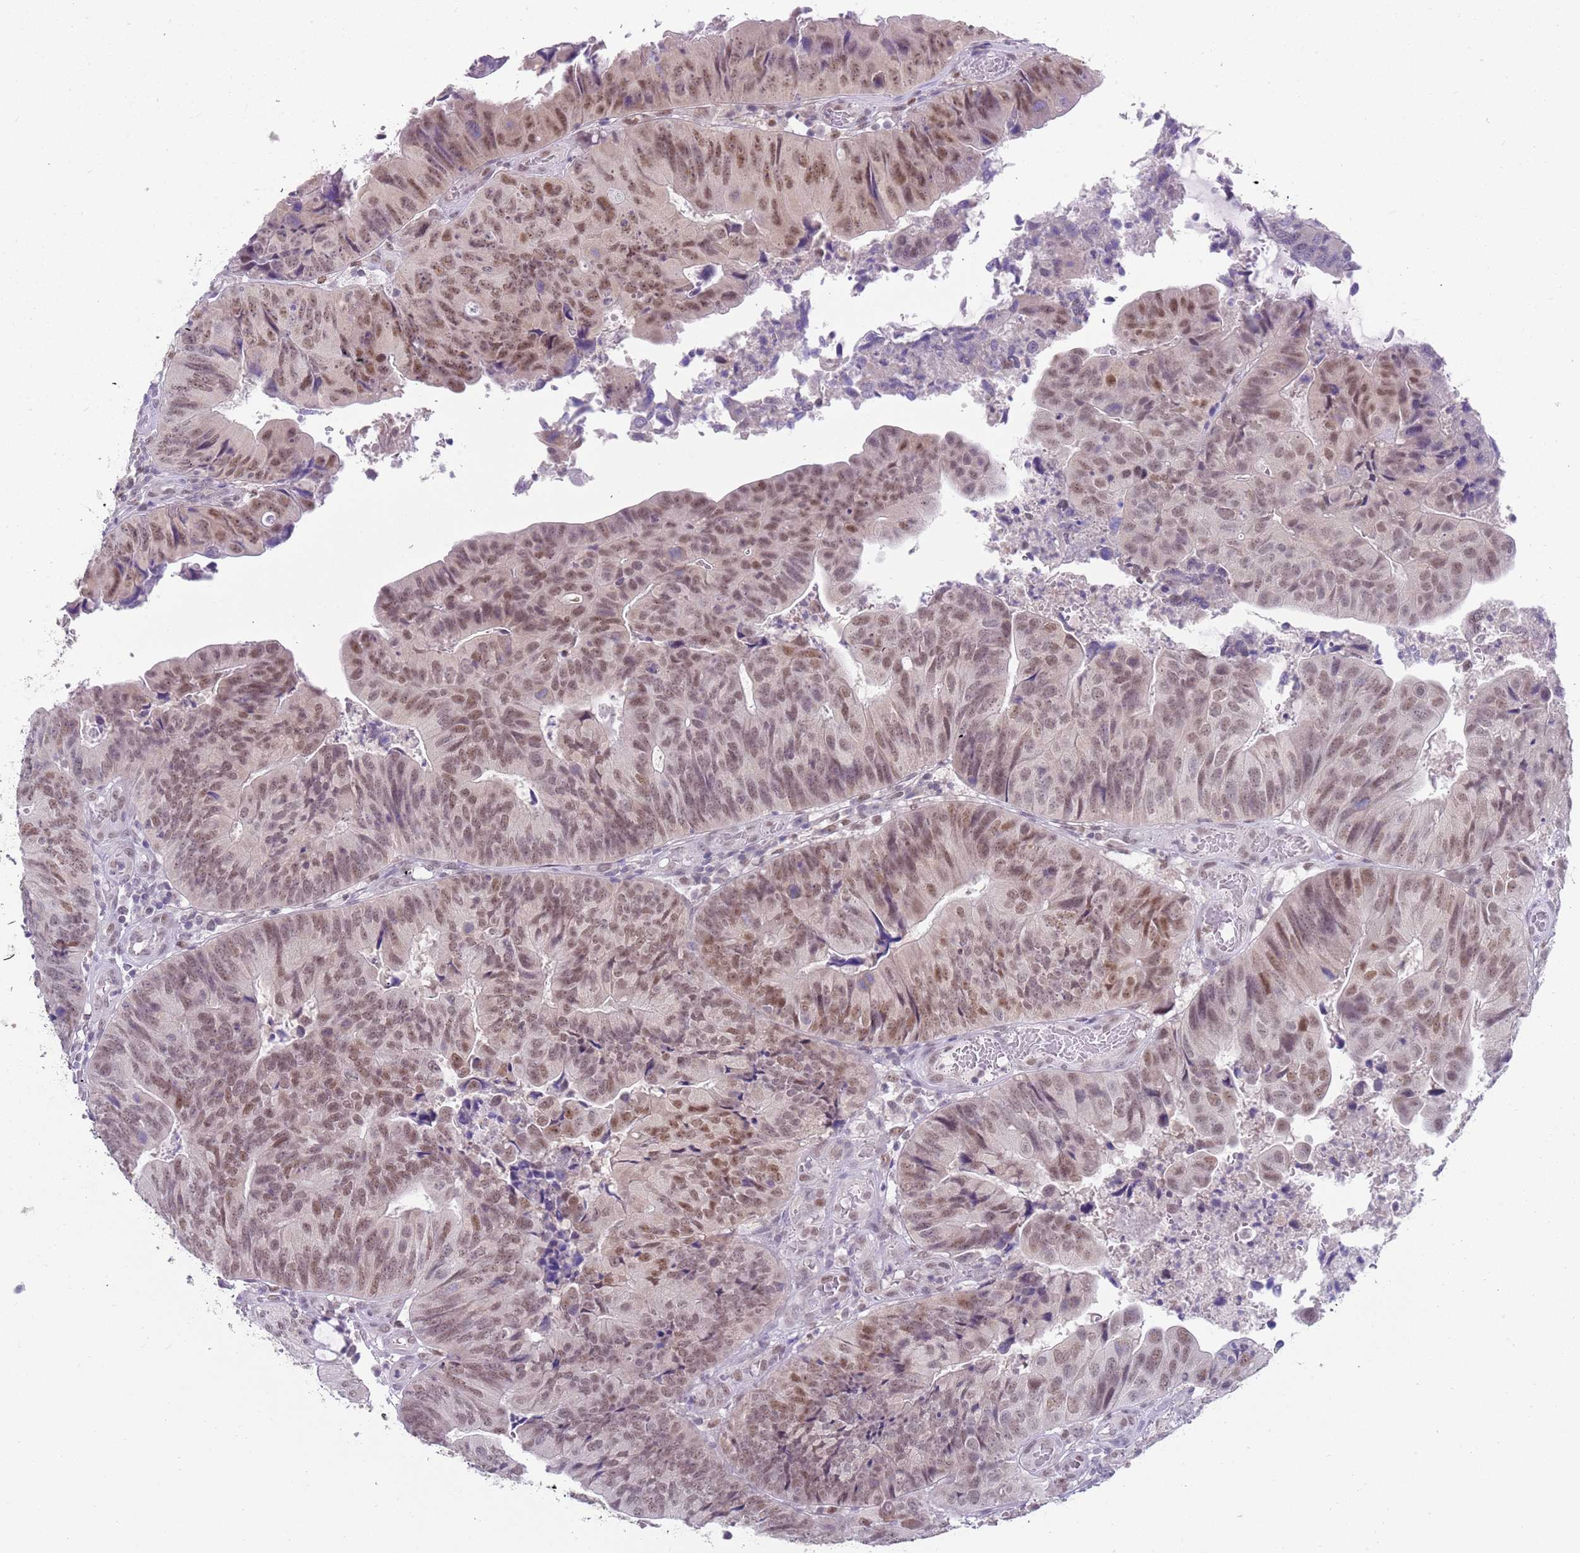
{"staining": {"intensity": "moderate", "quantity": ">75%", "location": "cytoplasmic/membranous,nuclear"}, "tissue": "colorectal cancer", "cell_type": "Tumor cells", "image_type": "cancer", "snomed": [{"axis": "morphology", "description": "Adenocarcinoma, NOS"}, {"axis": "topography", "description": "Colon"}], "caption": "Colorectal adenocarcinoma stained with a brown dye displays moderate cytoplasmic/membranous and nuclear positive staining in approximately >75% of tumor cells.", "gene": "SEPHS2", "patient": {"sex": "female", "age": 67}}